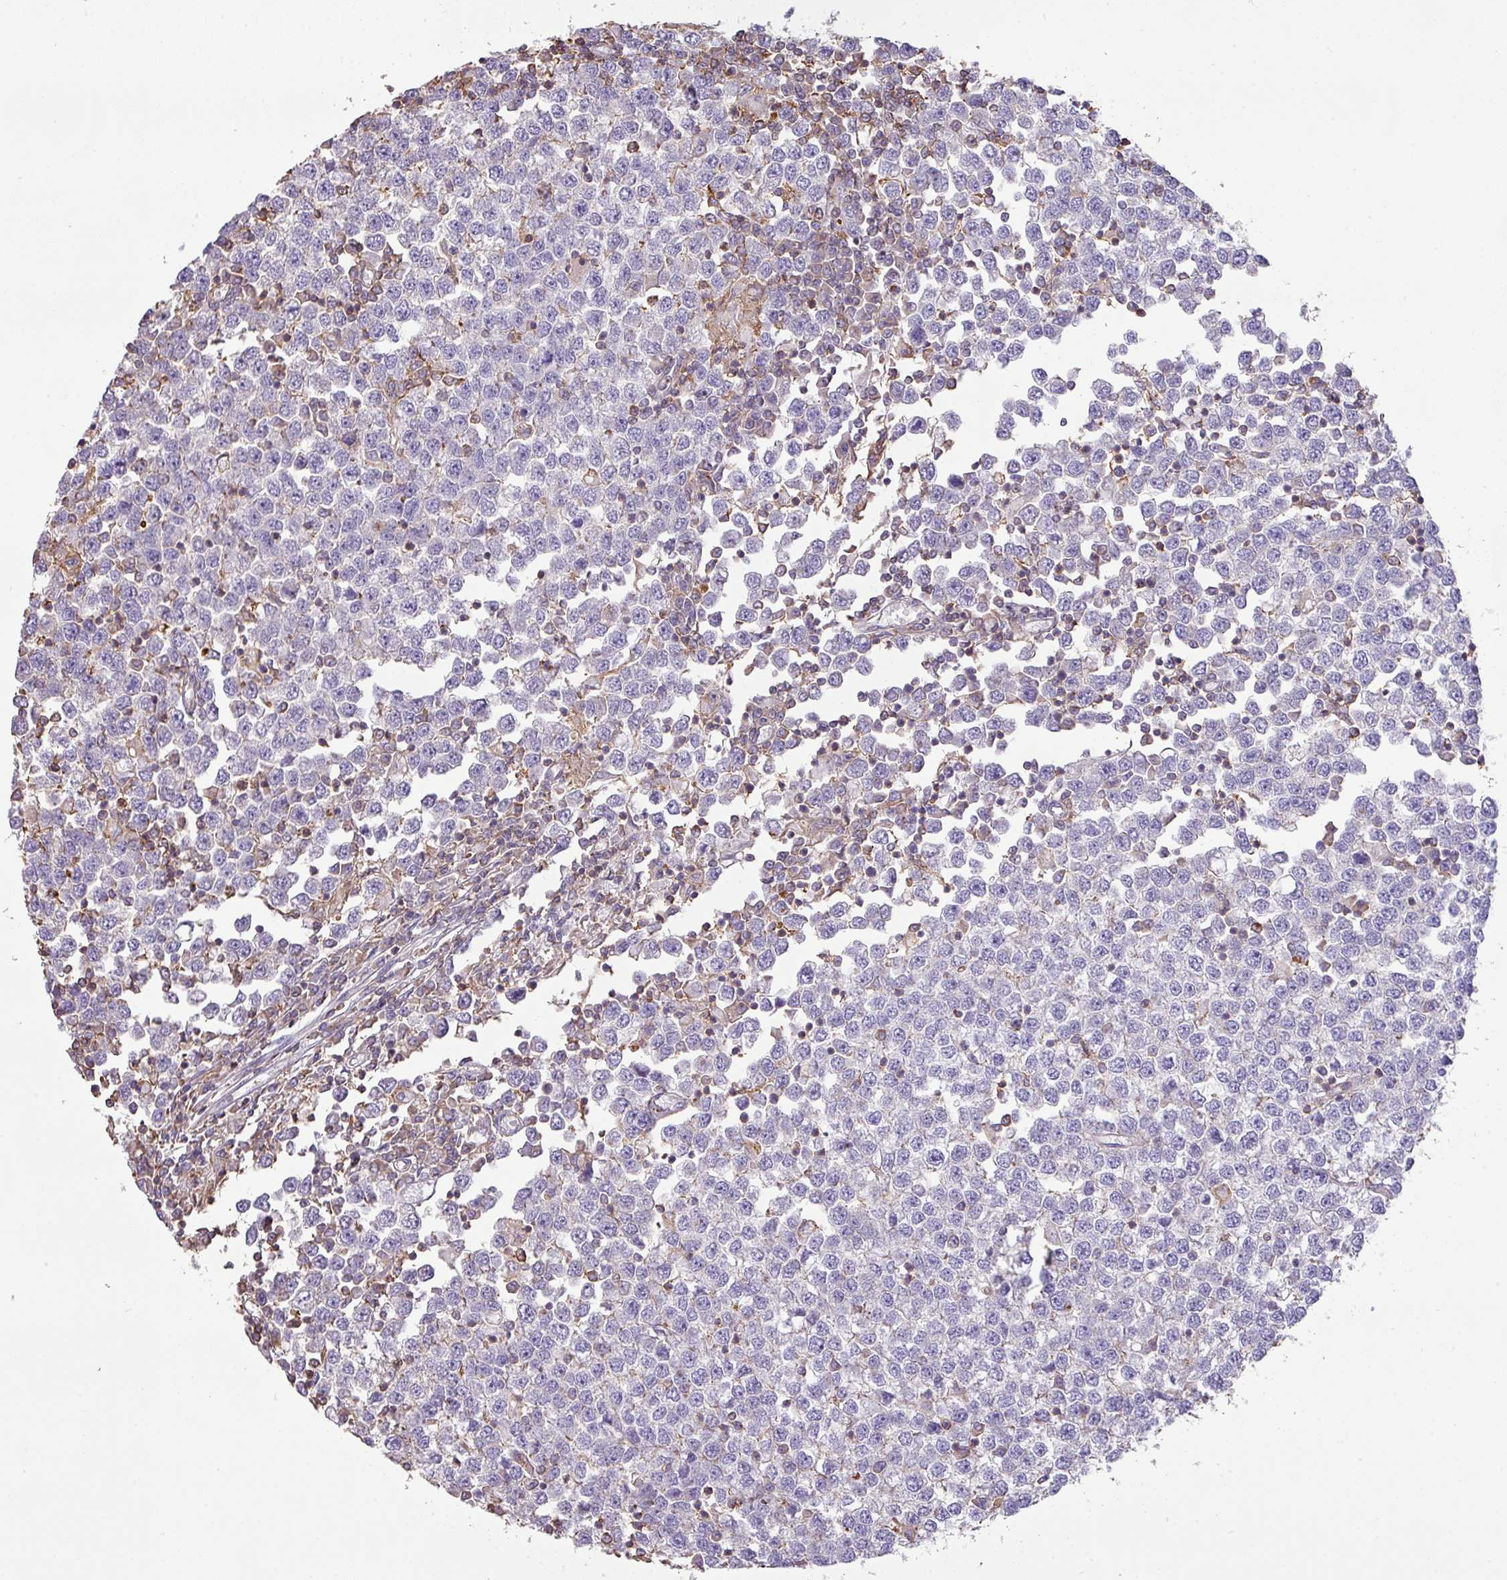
{"staining": {"intensity": "negative", "quantity": "none", "location": "none"}, "tissue": "testis cancer", "cell_type": "Tumor cells", "image_type": "cancer", "snomed": [{"axis": "morphology", "description": "Seminoma, NOS"}, {"axis": "topography", "description": "Testis"}], "caption": "Immunohistochemical staining of testis cancer exhibits no significant staining in tumor cells.", "gene": "LRRC41", "patient": {"sex": "male", "age": 65}}